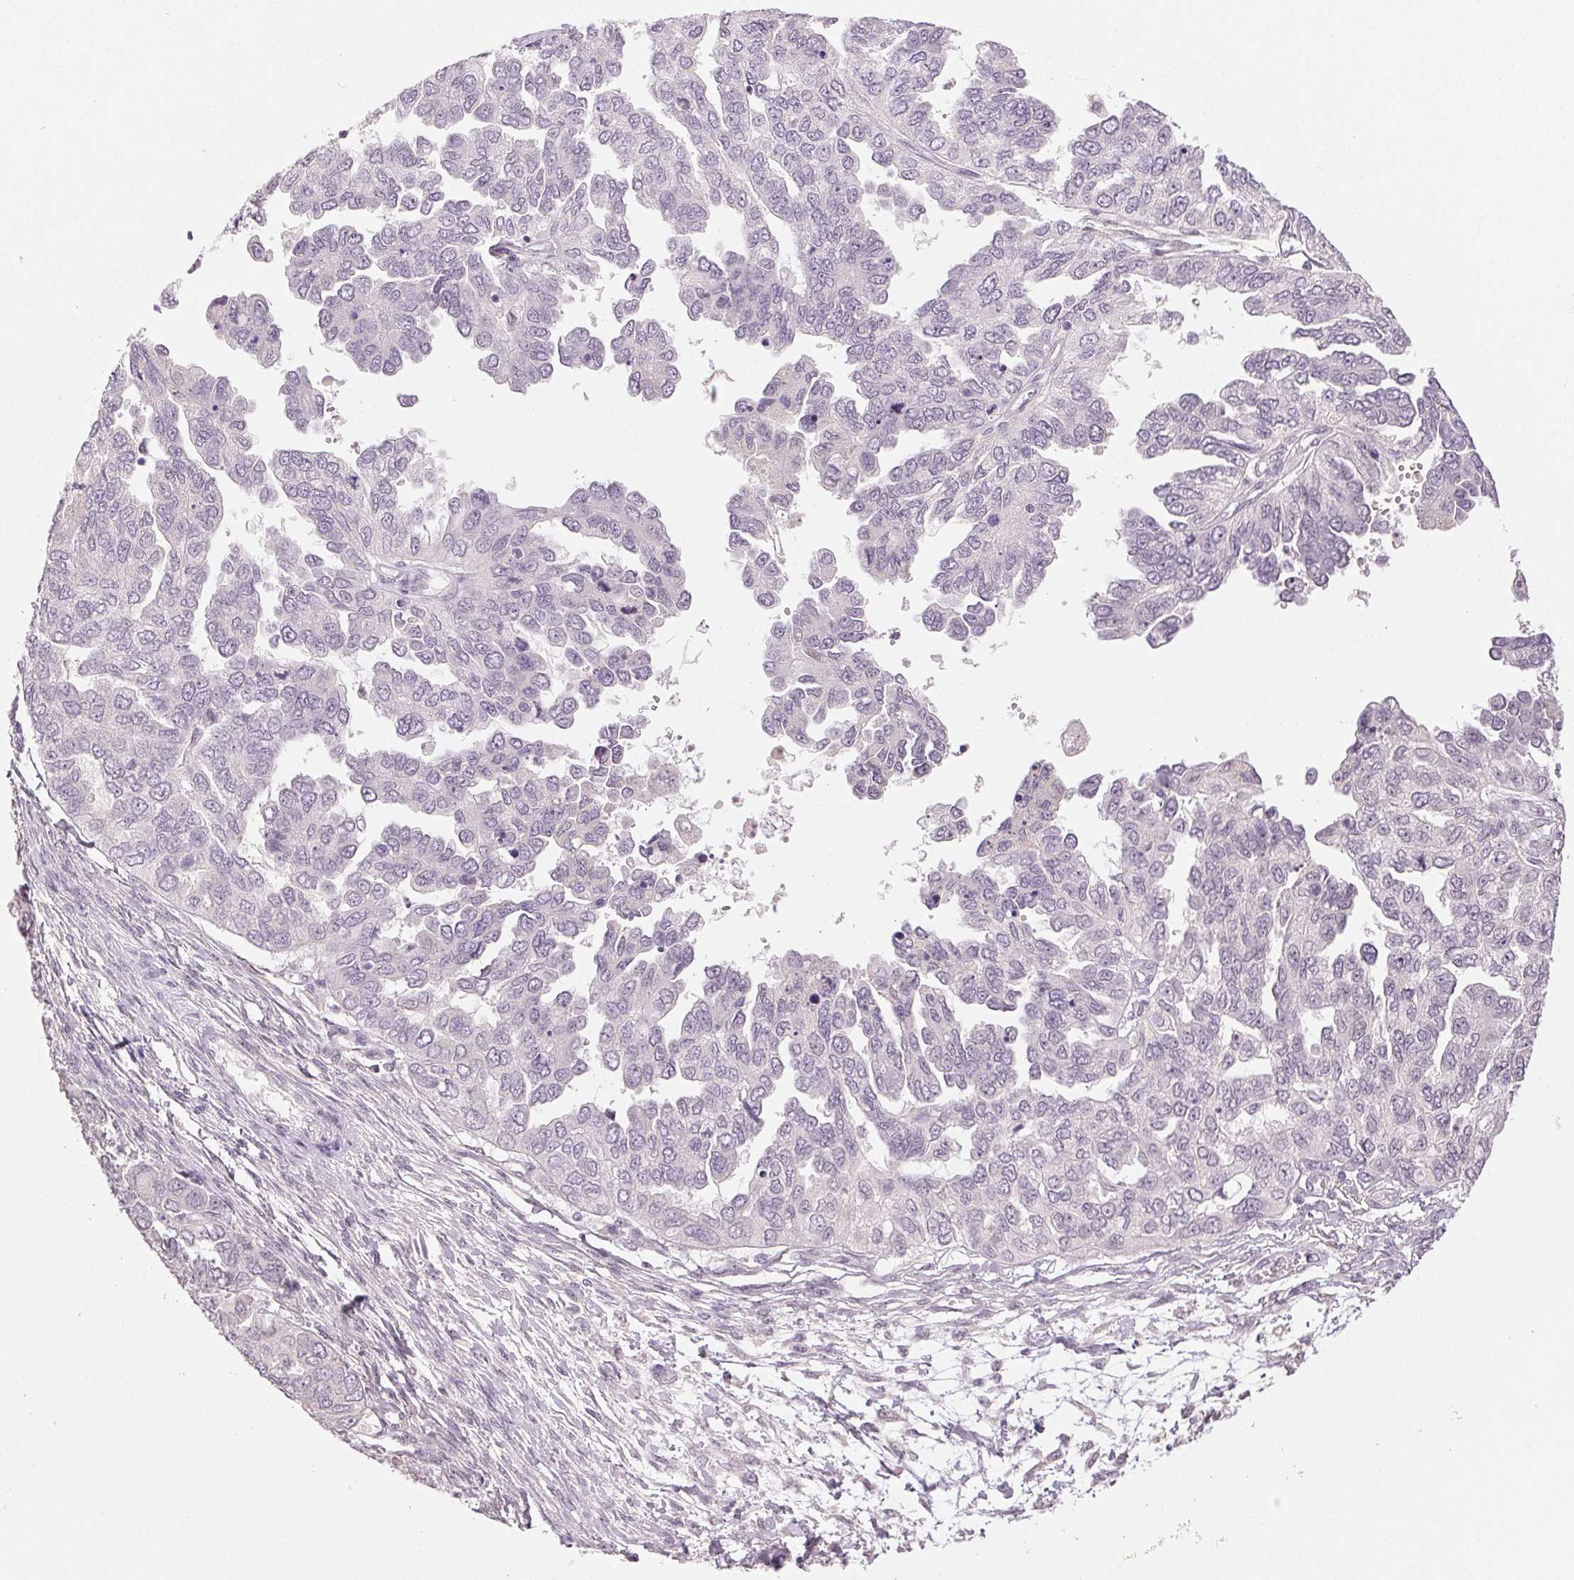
{"staining": {"intensity": "negative", "quantity": "none", "location": "none"}, "tissue": "ovarian cancer", "cell_type": "Tumor cells", "image_type": "cancer", "snomed": [{"axis": "morphology", "description": "Cystadenocarcinoma, serous, NOS"}, {"axis": "topography", "description": "Ovary"}], "caption": "An image of ovarian serous cystadenocarcinoma stained for a protein reveals no brown staining in tumor cells. The staining is performed using DAB (3,3'-diaminobenzidine) brown chromogen with nuclei counter-stained in using hematoxylin.", "gene": "MAP1LC3A", "patient": {"sex": "female", "age": 53}}